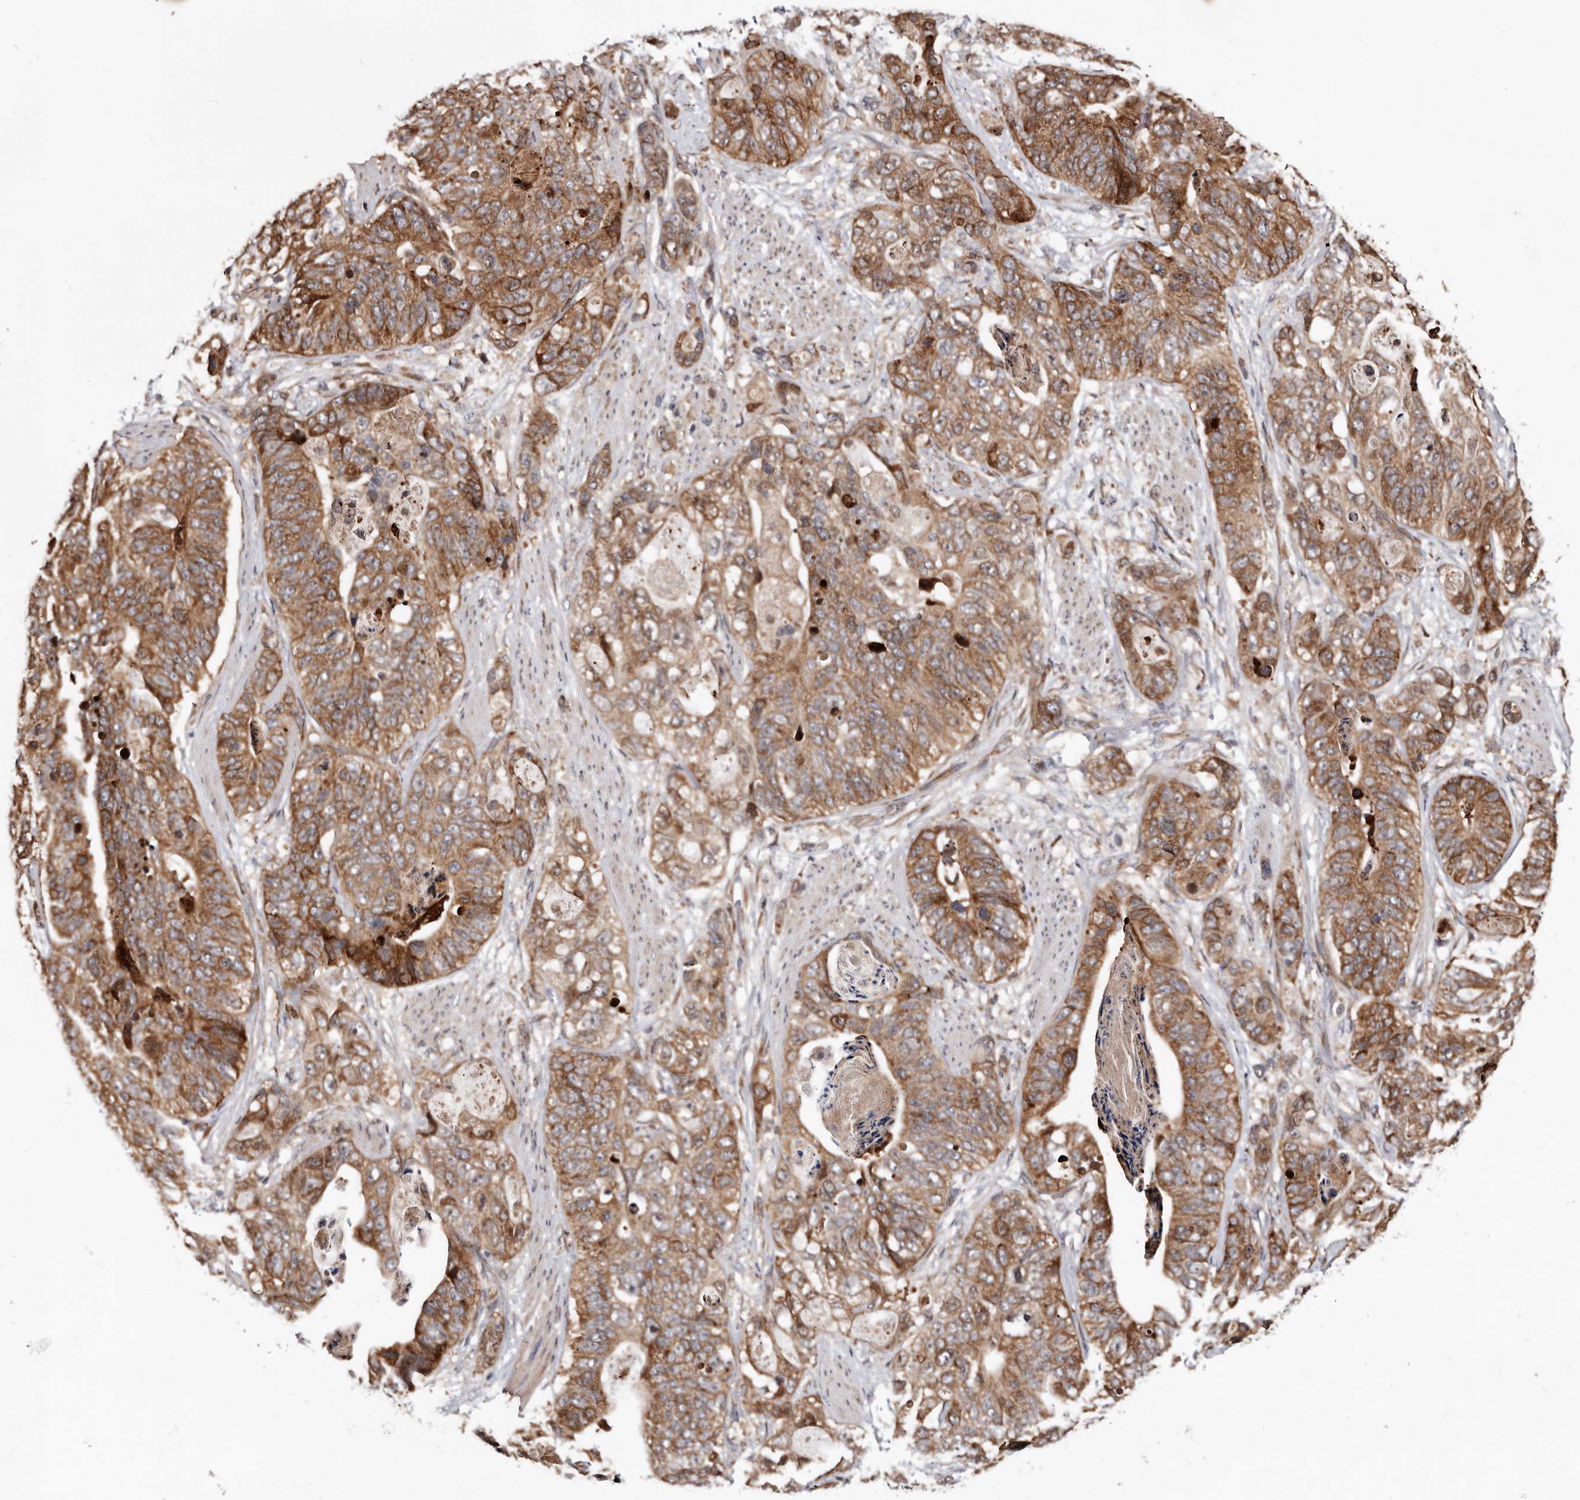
{"staining": {"intensity": "moderate", "quantity": ">75%", "location": "cytoplasmic/membranous"}, "tissue": "stomach cancer", "cell_type": "Tumor cells", "image_type": "cancer", "snomed": [{"axis": "morphology", "description": "Adenocarcinoma, NOS"}, {"axis": "topography", "description": "Stomach"}], "caption": "Adenocarcinoma (stomach) stained with DAB immunohistochemistry exhibits medium levels of moderate cytoplasmic/membranous positivity in approximately >75% of tumor cells.", "gene": "WEE2", "patient": {"sex": "female", "age": 89}}